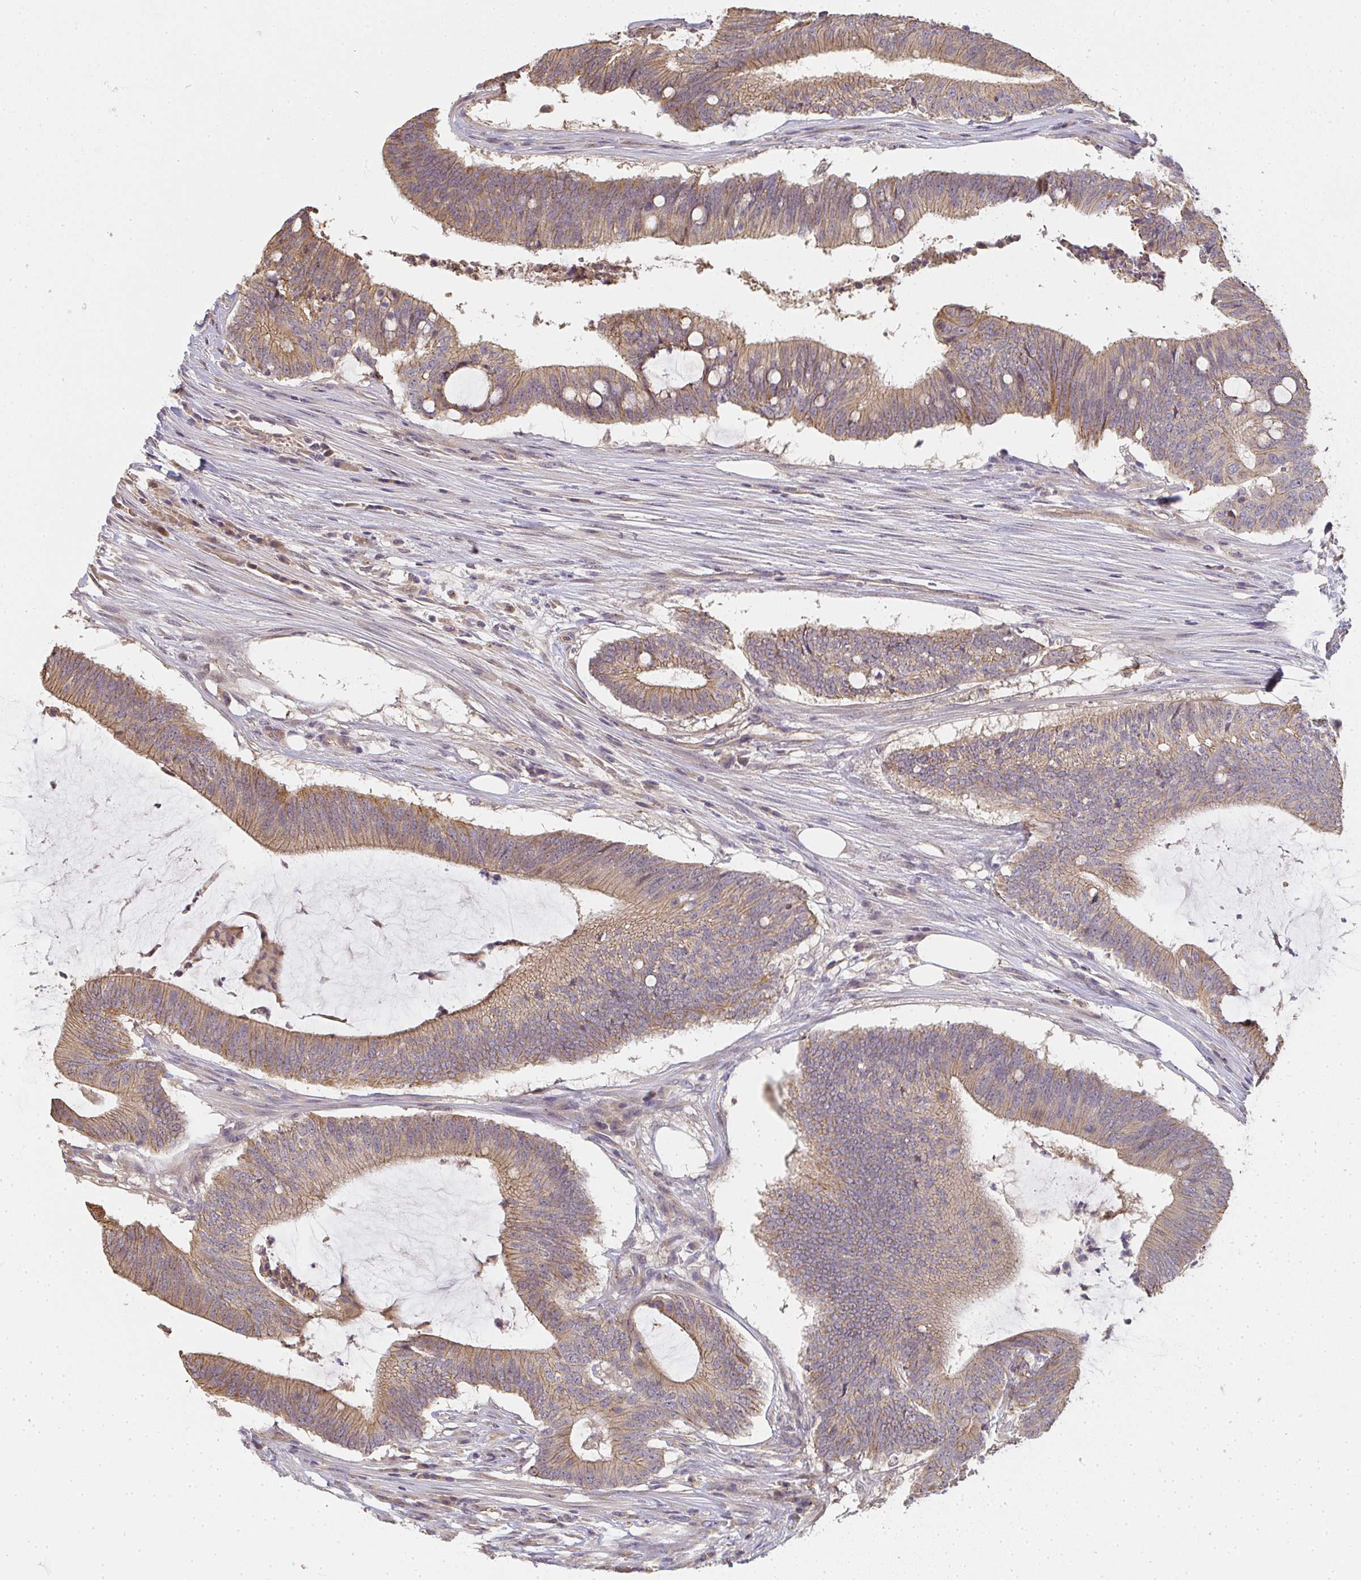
{"staining": {"intensity": "weak", "quantity": ">75%", "location": "cytoplasmic/membranous"}, "tissue": "colorectal cancer", "cell_type": "Tumor cells", "image_type": "cancer", "snomed": [{"axis": "morphology", "description": "Adenocarcinoma, NOS"}, {"axis": "topography", "description": "Colon"}], "caption": "Human colorectal adenocarcinoma stained with a brown dye exhibits weak cytoplasmic/membranous positive expression in about >75% of tumor cells.", "gene": "SLC35B3", "patient": {"sex": "female", "age": 43}}